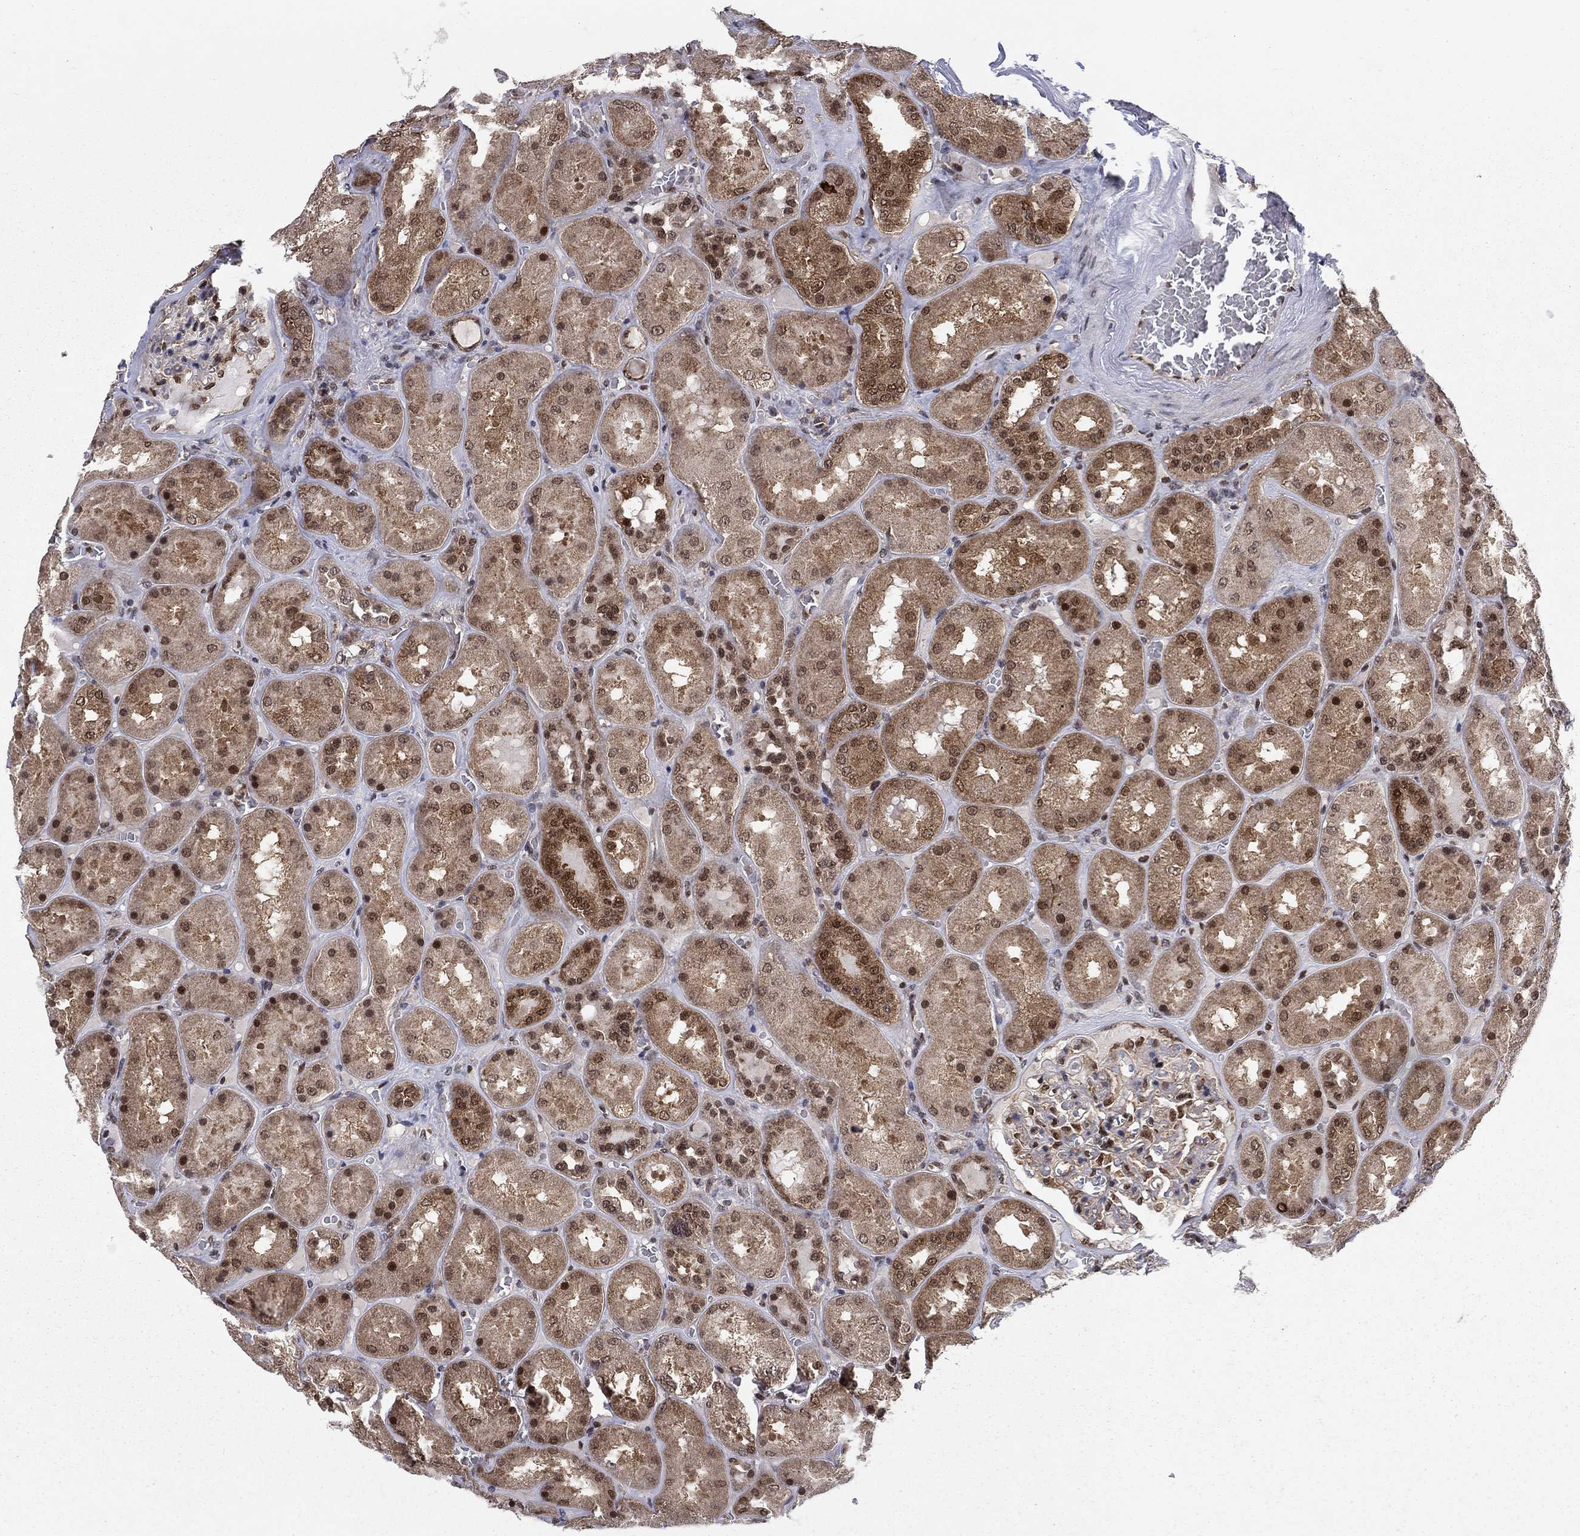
{"staining": {"intensity": "strong", "quantity": "<25%", "location": "nuclear"}, "tissue": "kidney", "cell_type": "Cells in glomeruli", "image_type": "normal", "snomed": [{"axis": "morphology", "description": "Normal tissue, NOS"}, {"axis": "topography", "description": "Kidney"}], "caption": "Kidney stained with immunohistochemistry demonstrates strong nuclear staining in approximately <25% of cells in glomeruli.", "gene": "DNAJA1", "patient": {"sex": "male", "age": 73}}